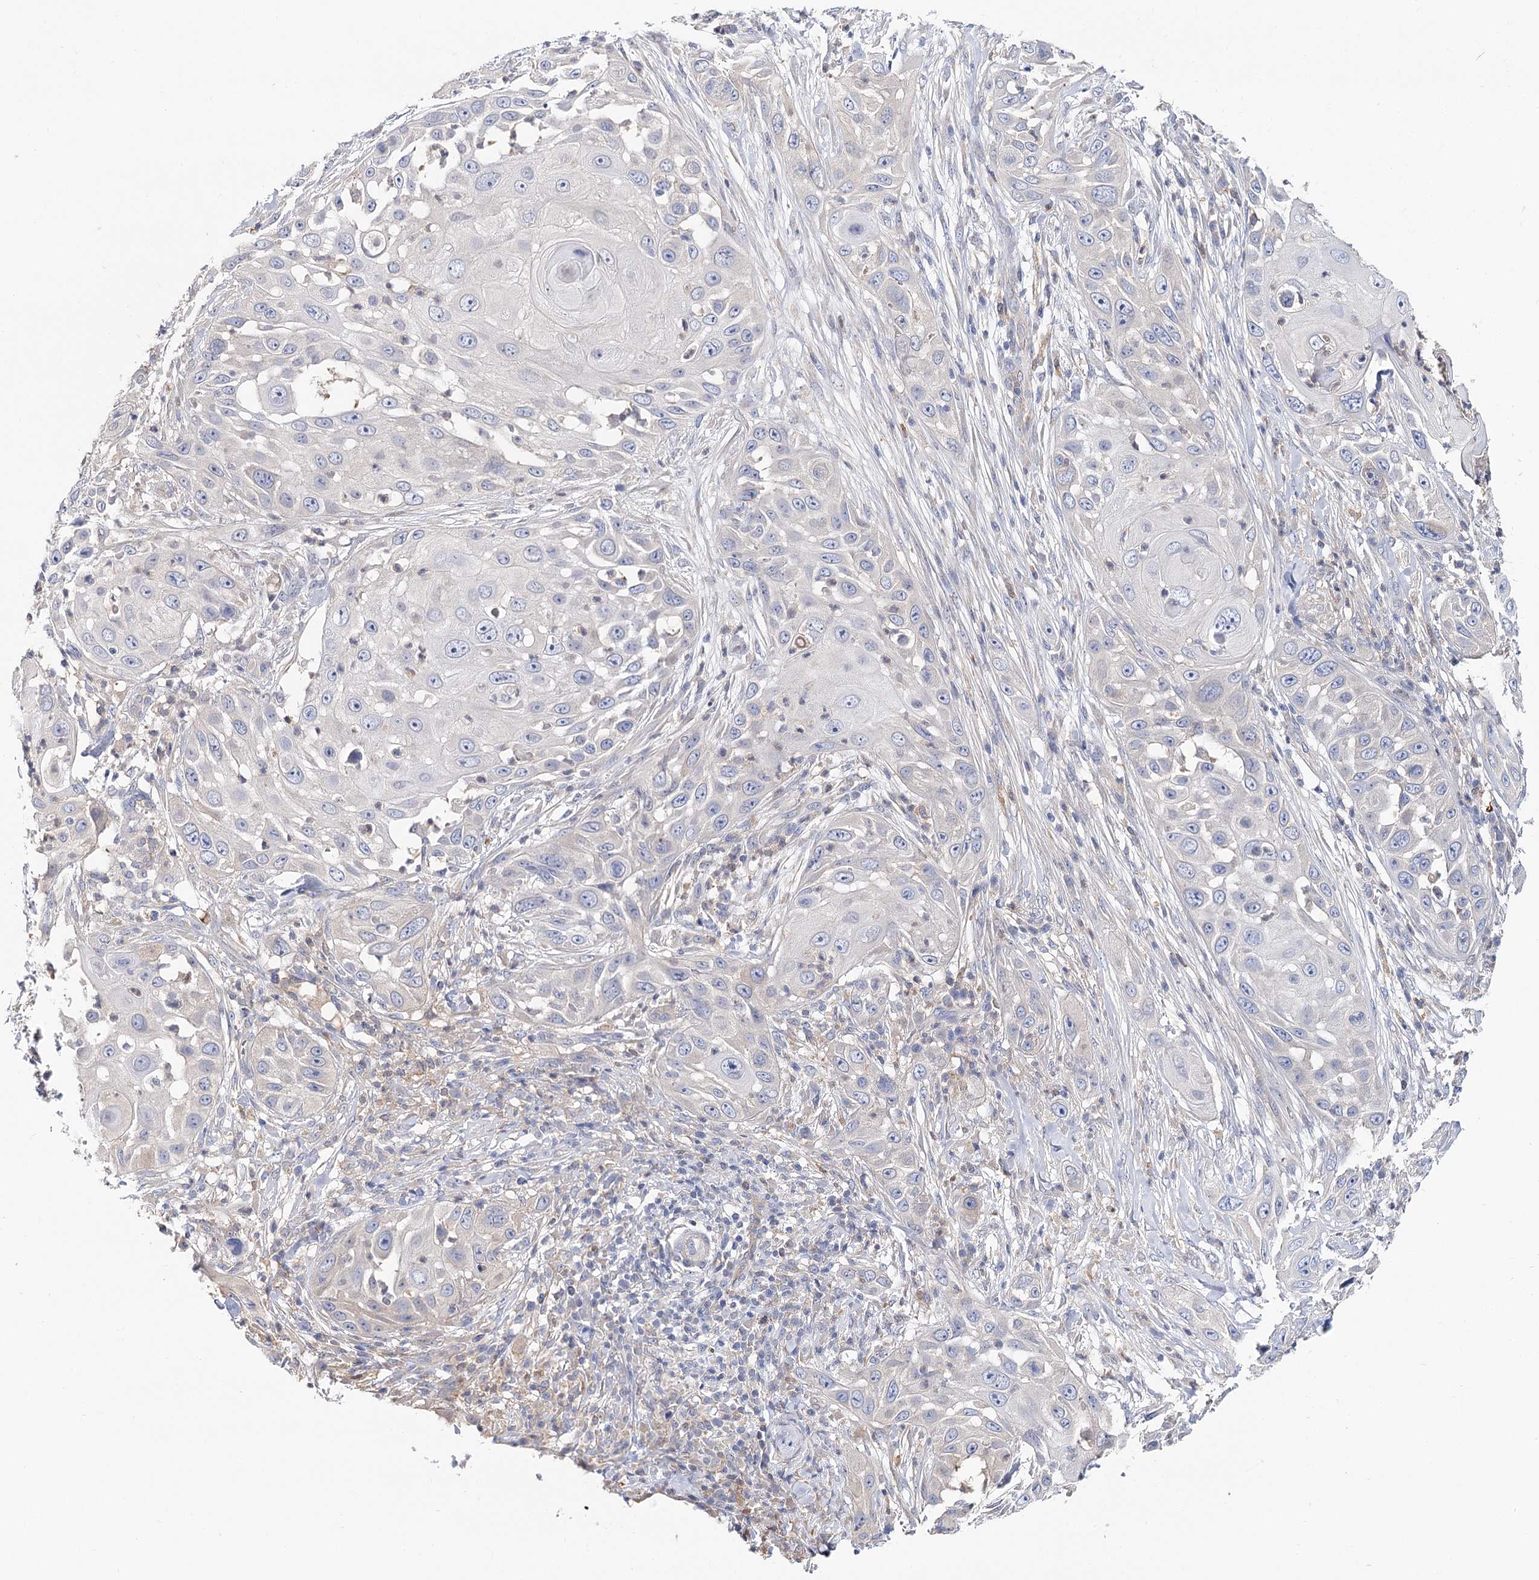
{"staining": {"intensity": "negative", "quantity": "none", "location": "none"}, "tissue": "skin cancer", "cell_type": "Tumor cells", "image_type": "cancer", "snomed": [{"axis": "morphology", "description": "Squamous cell carcinoma, NOS"}, {"axis": "topography", "description": "Skin"}], "caption": "An image of human skin cancer is negative for staining in tumor cells.", "gene": "UGP2", "patient": {"sex": "female", "age": 44}}